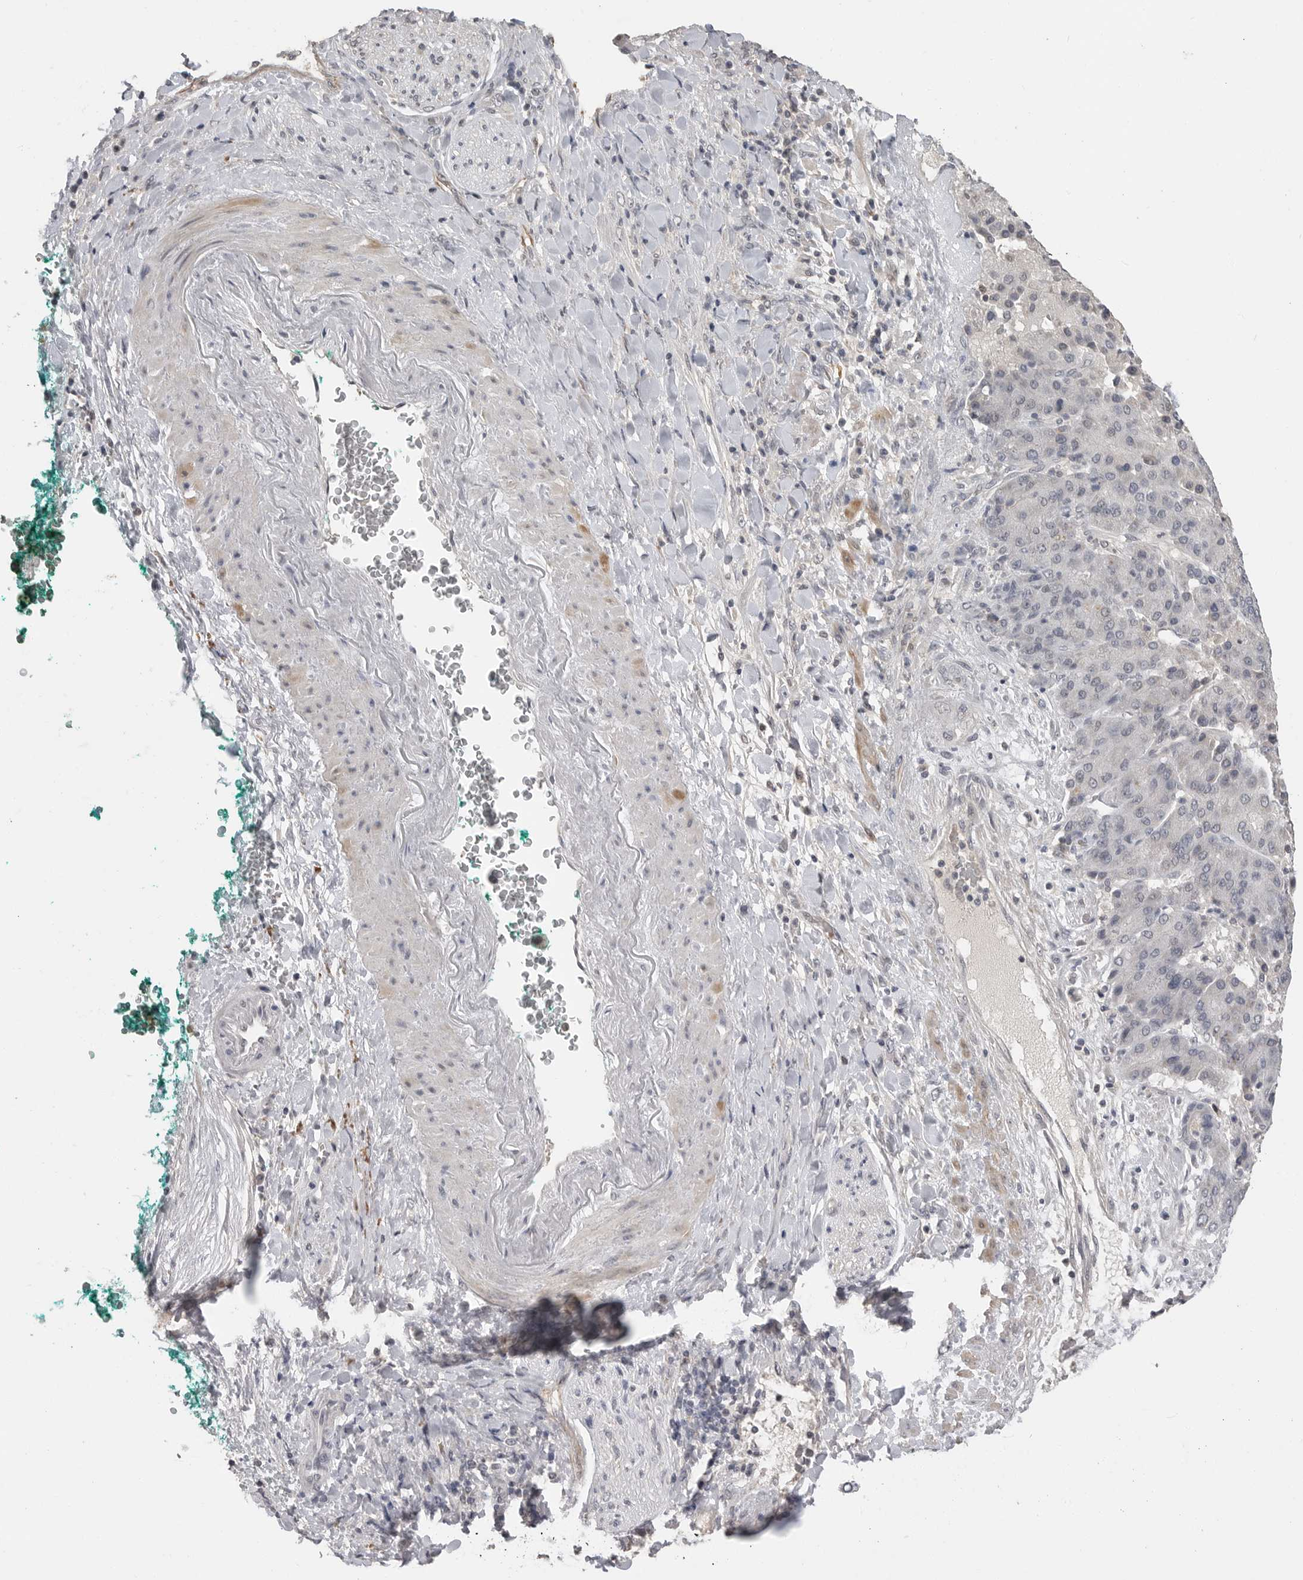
{"staining": {"intensity": "negative", "quantity": "none", "location": "none"}, "tissue": "liver cancer", "cell_type": "Tumor cells", "image_type": "cancer", "snomed": [{"axis": "morphology", "description": "Carcinoma, Hepatocellular, NOS"}, {"axis": "topography", "description": "Liver"}], "caption": "High magnification brightfield microscopy of liver hepatocellular carcinoma stained with DAB (brown) and counterstained with hematoxylin (blue): tumor cells show no significant positivity. The staining is performed using DAB brown chromogen with nuclei counter-stained in using hematoxylin.", "gene": "PLEKHF1", "patient": {"sex": "male", "age": 65}}